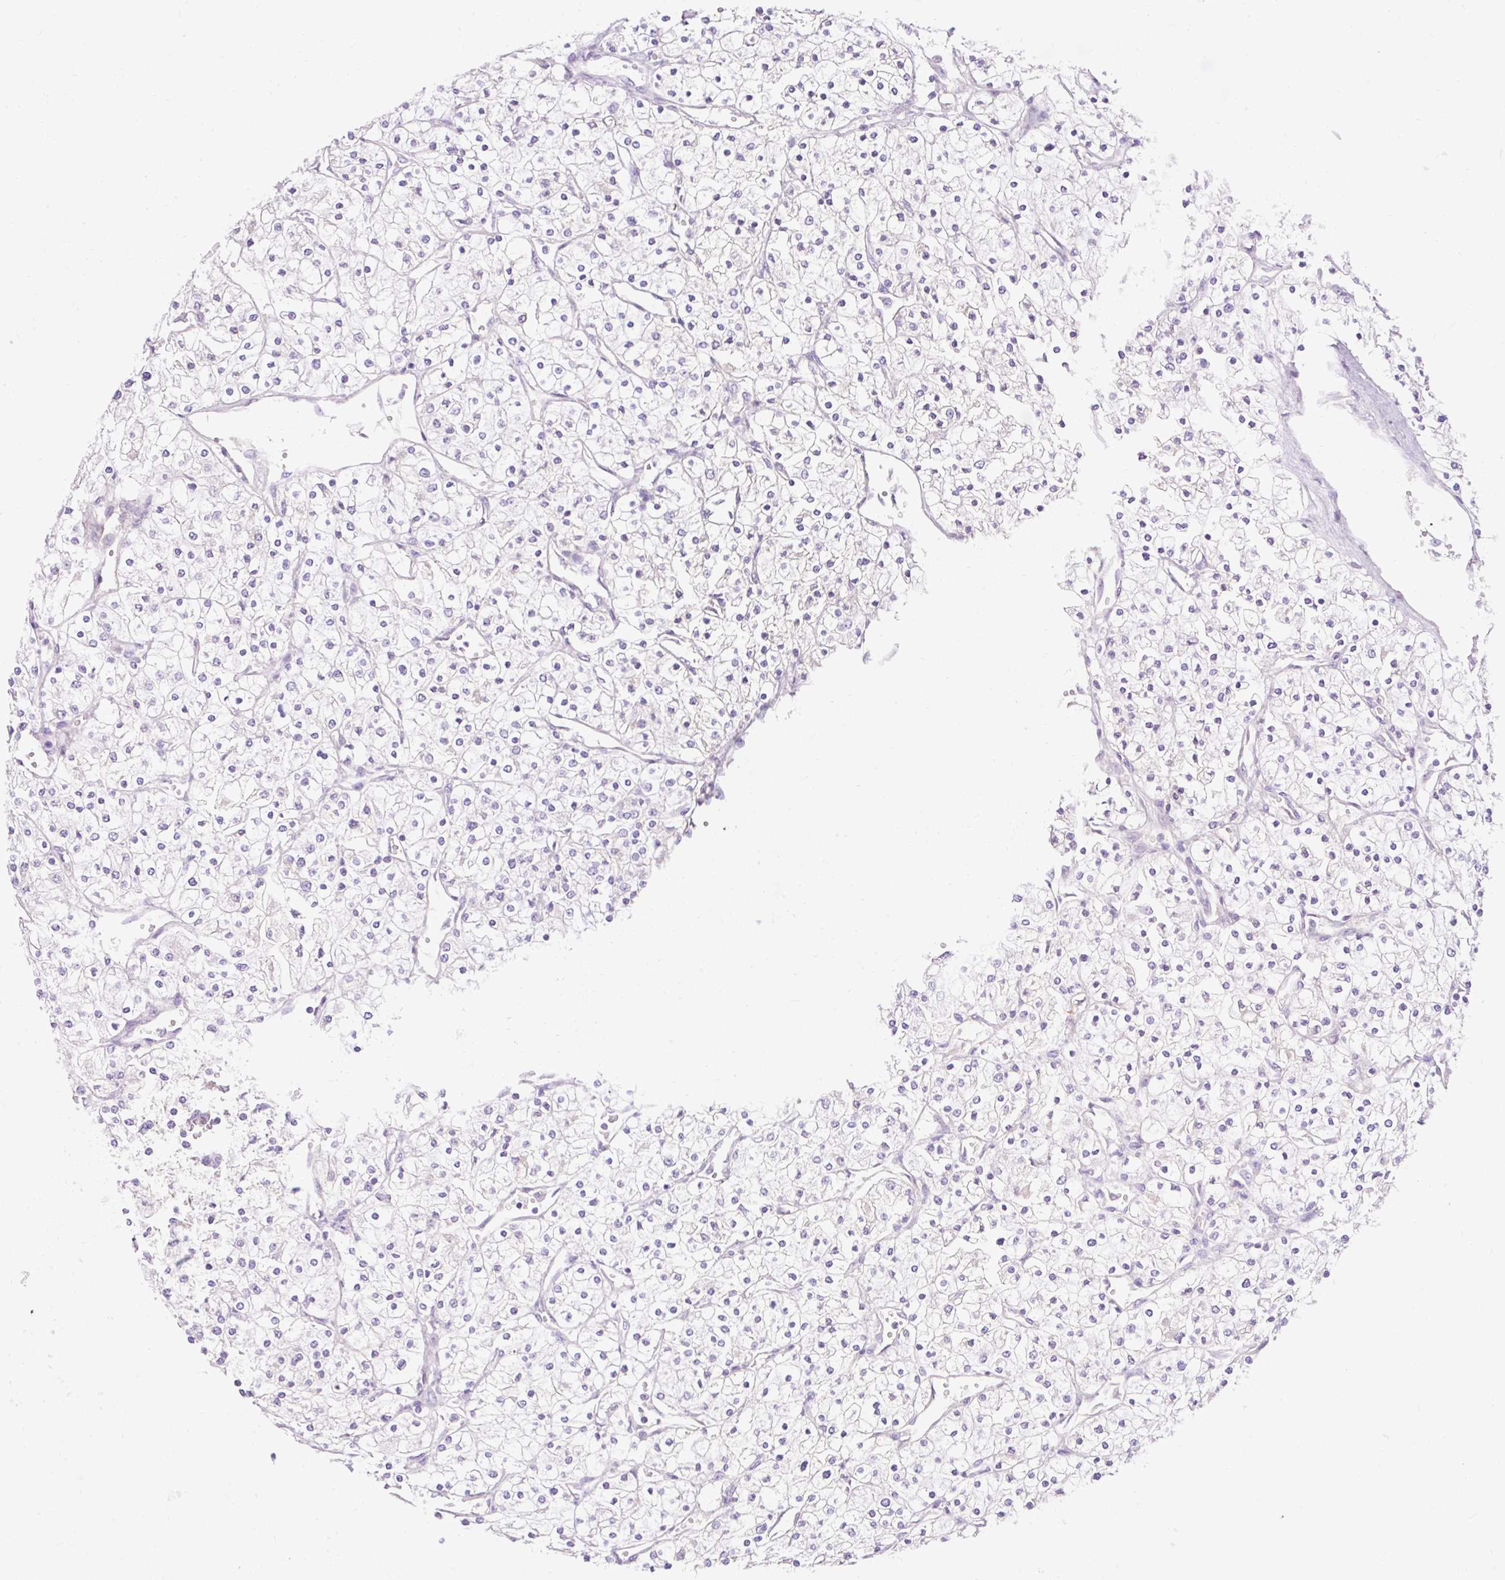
{"staining": {"intensity": "negative", "quantity": "none", "location": "none"}, "tissue": "renal cancer", "cell_type": "Tumor cells", "image_type": "cancer", "snomed": [{"axis": "morphology", "description": "Adenocarcinoma, NOS"}, {"axis": "topography", "description": "Kidney"}], "caption": "Renal cancer (adenocarcinoma) stained for a protein using immunohistochemistry (IHC) reveals no expression tumor cells.", "gene": "TMEM150C", "patient": {"sex": "male", "age": 80}}